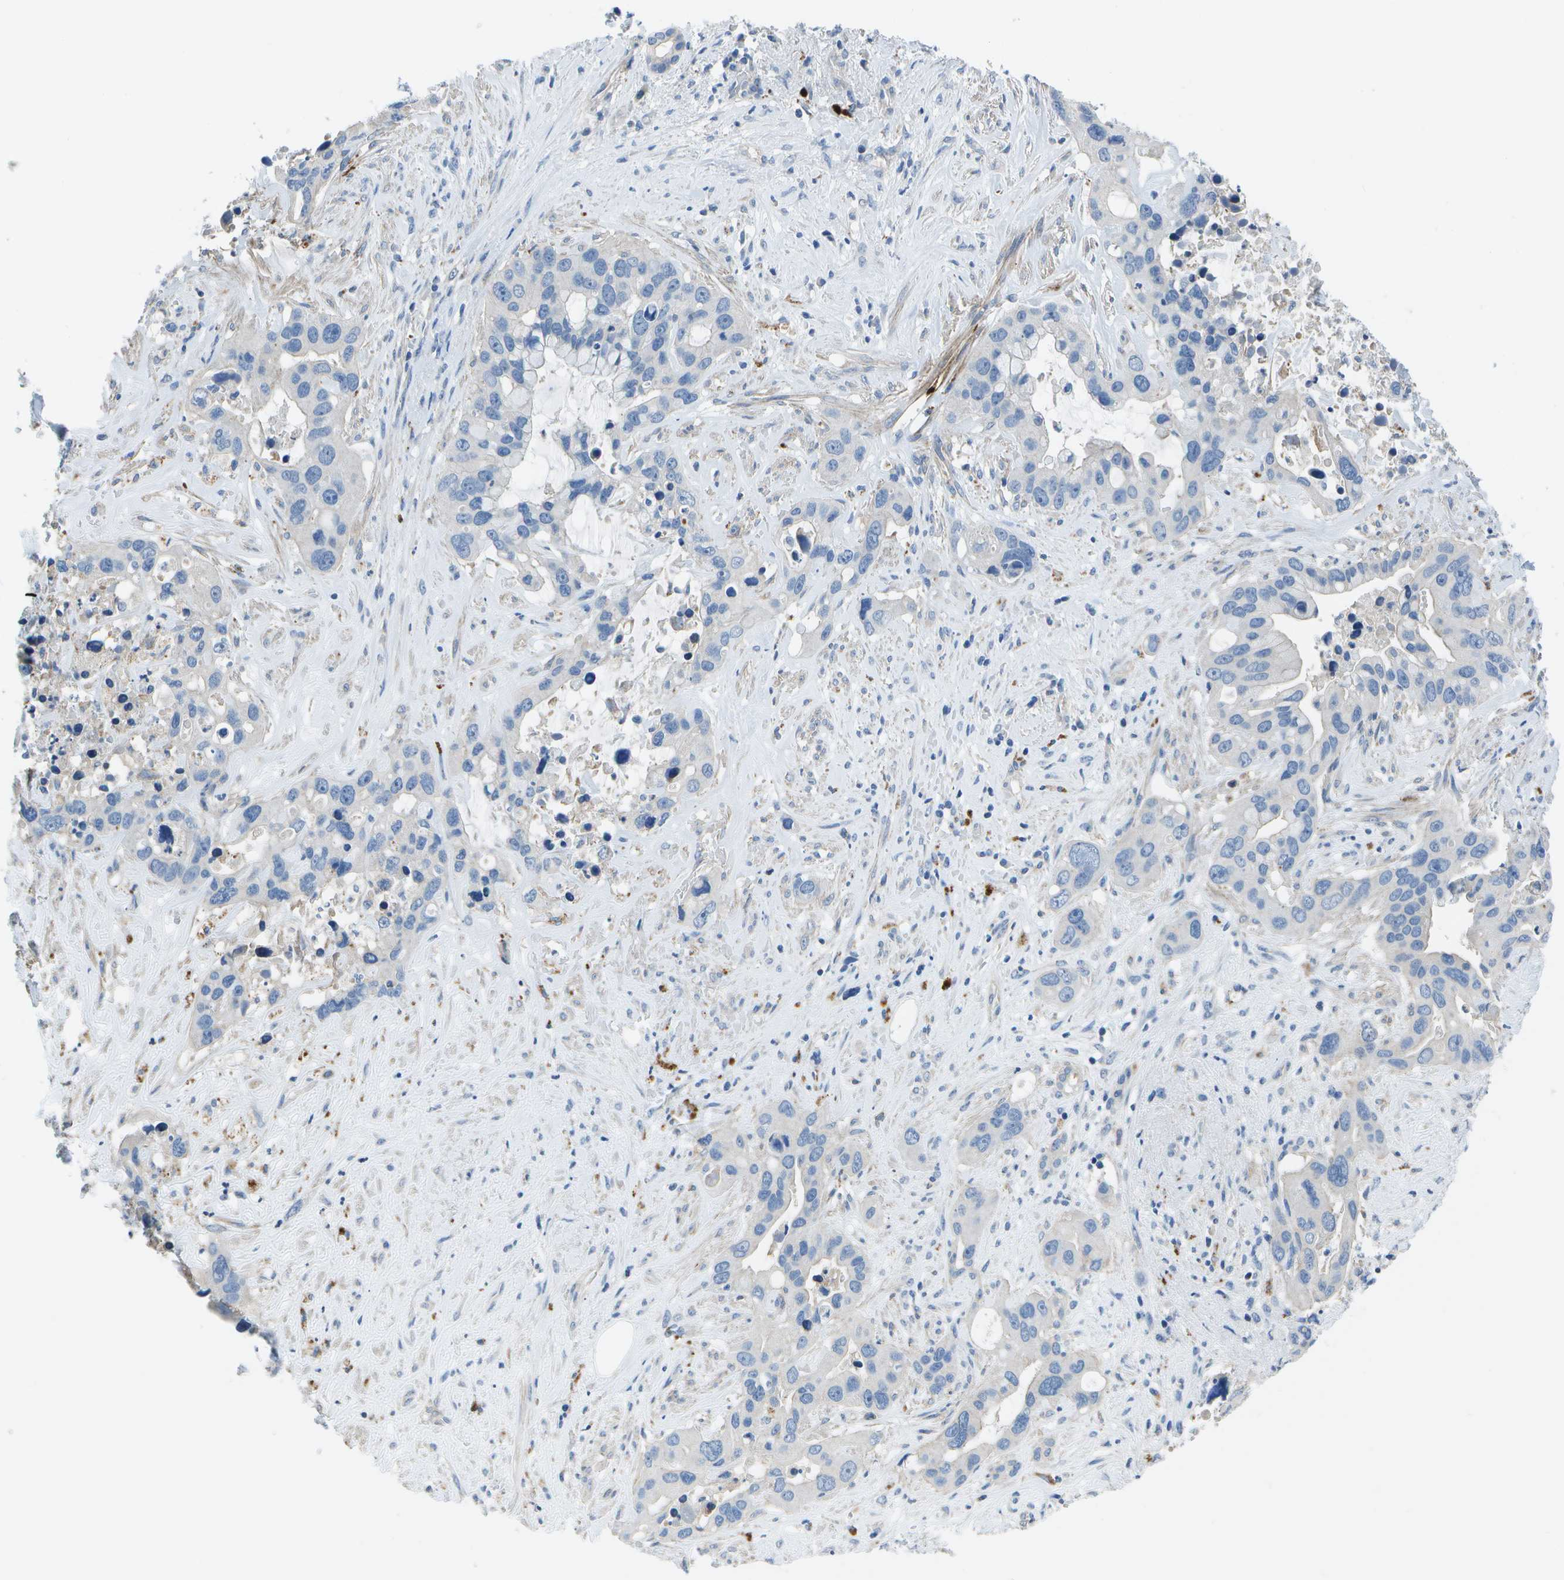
{"staining": {"intensity": "negative", "quantity": "none", "location": "none"}, "tissue": "liver cancer", "cell_type": "Tumor cells", "image_type": "cancer", "snomed": [{"axis": "morphology", "description": "Cholangiocarcinoma"}, {"axis": "topography", "description": "Liver"}], "caption": "Human liver cancer stained for a protein using IHC demonstrates no staining in tumor cells.", "gene": "DCT", "patient": {"sex": "female", "age": 65}}